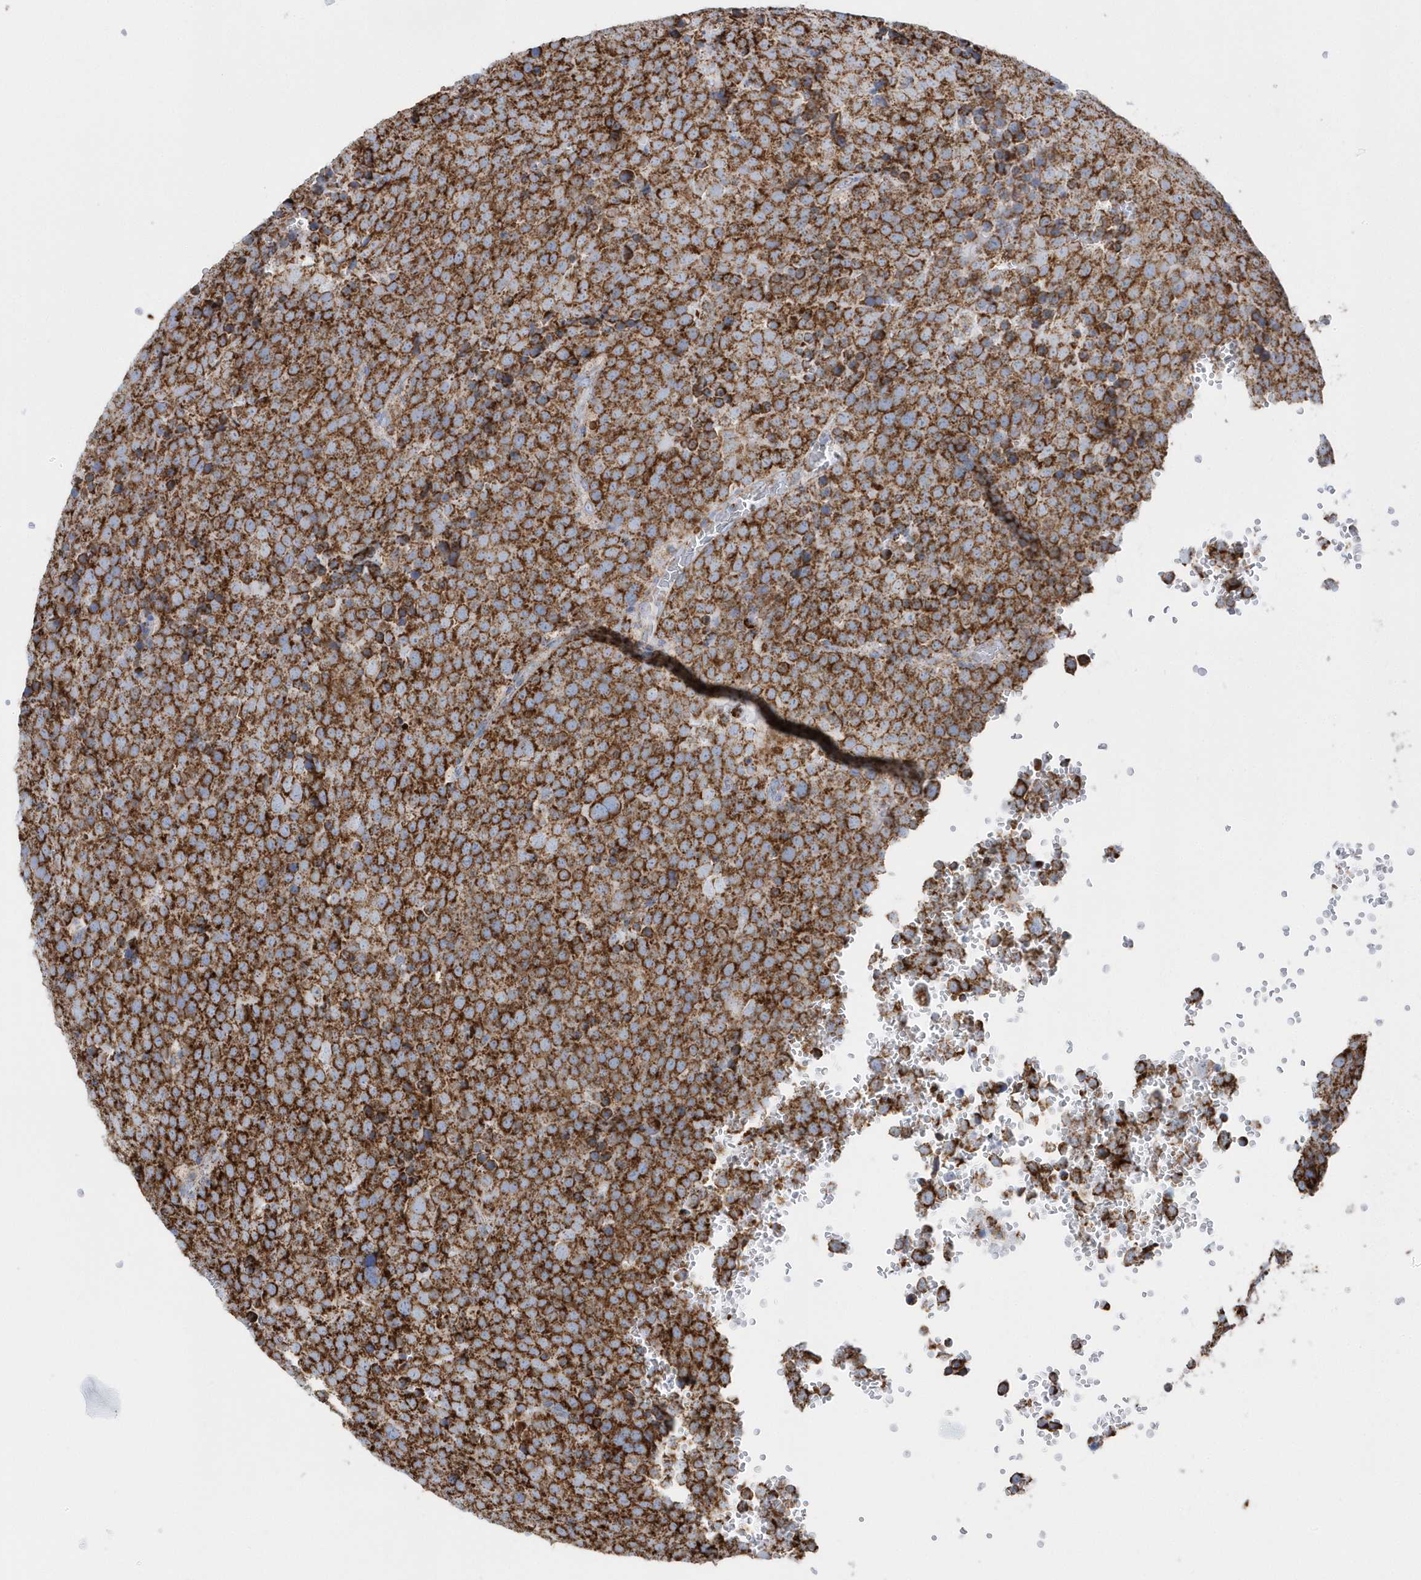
{"staining": {"intensity": "strong", "quantity": ">75%", "location": "cytoplasmic/membranous"}, "tissue": "testis cancer", "cell_type": "Tumor cells", "image_type": "cancer", "snomed": [{"axis": "morphology", "description": "Seminoma, NOS"}, {"axis": "topography", "description": "Testis"}], "caption": "A histopathology image of human seminoma (testis) stained for a protein exhibits strong cytoplasmic/membranous brown staining in tumor cells.", "gene": "TMCO6", "patient": {"sex": "male", "age": 71}}